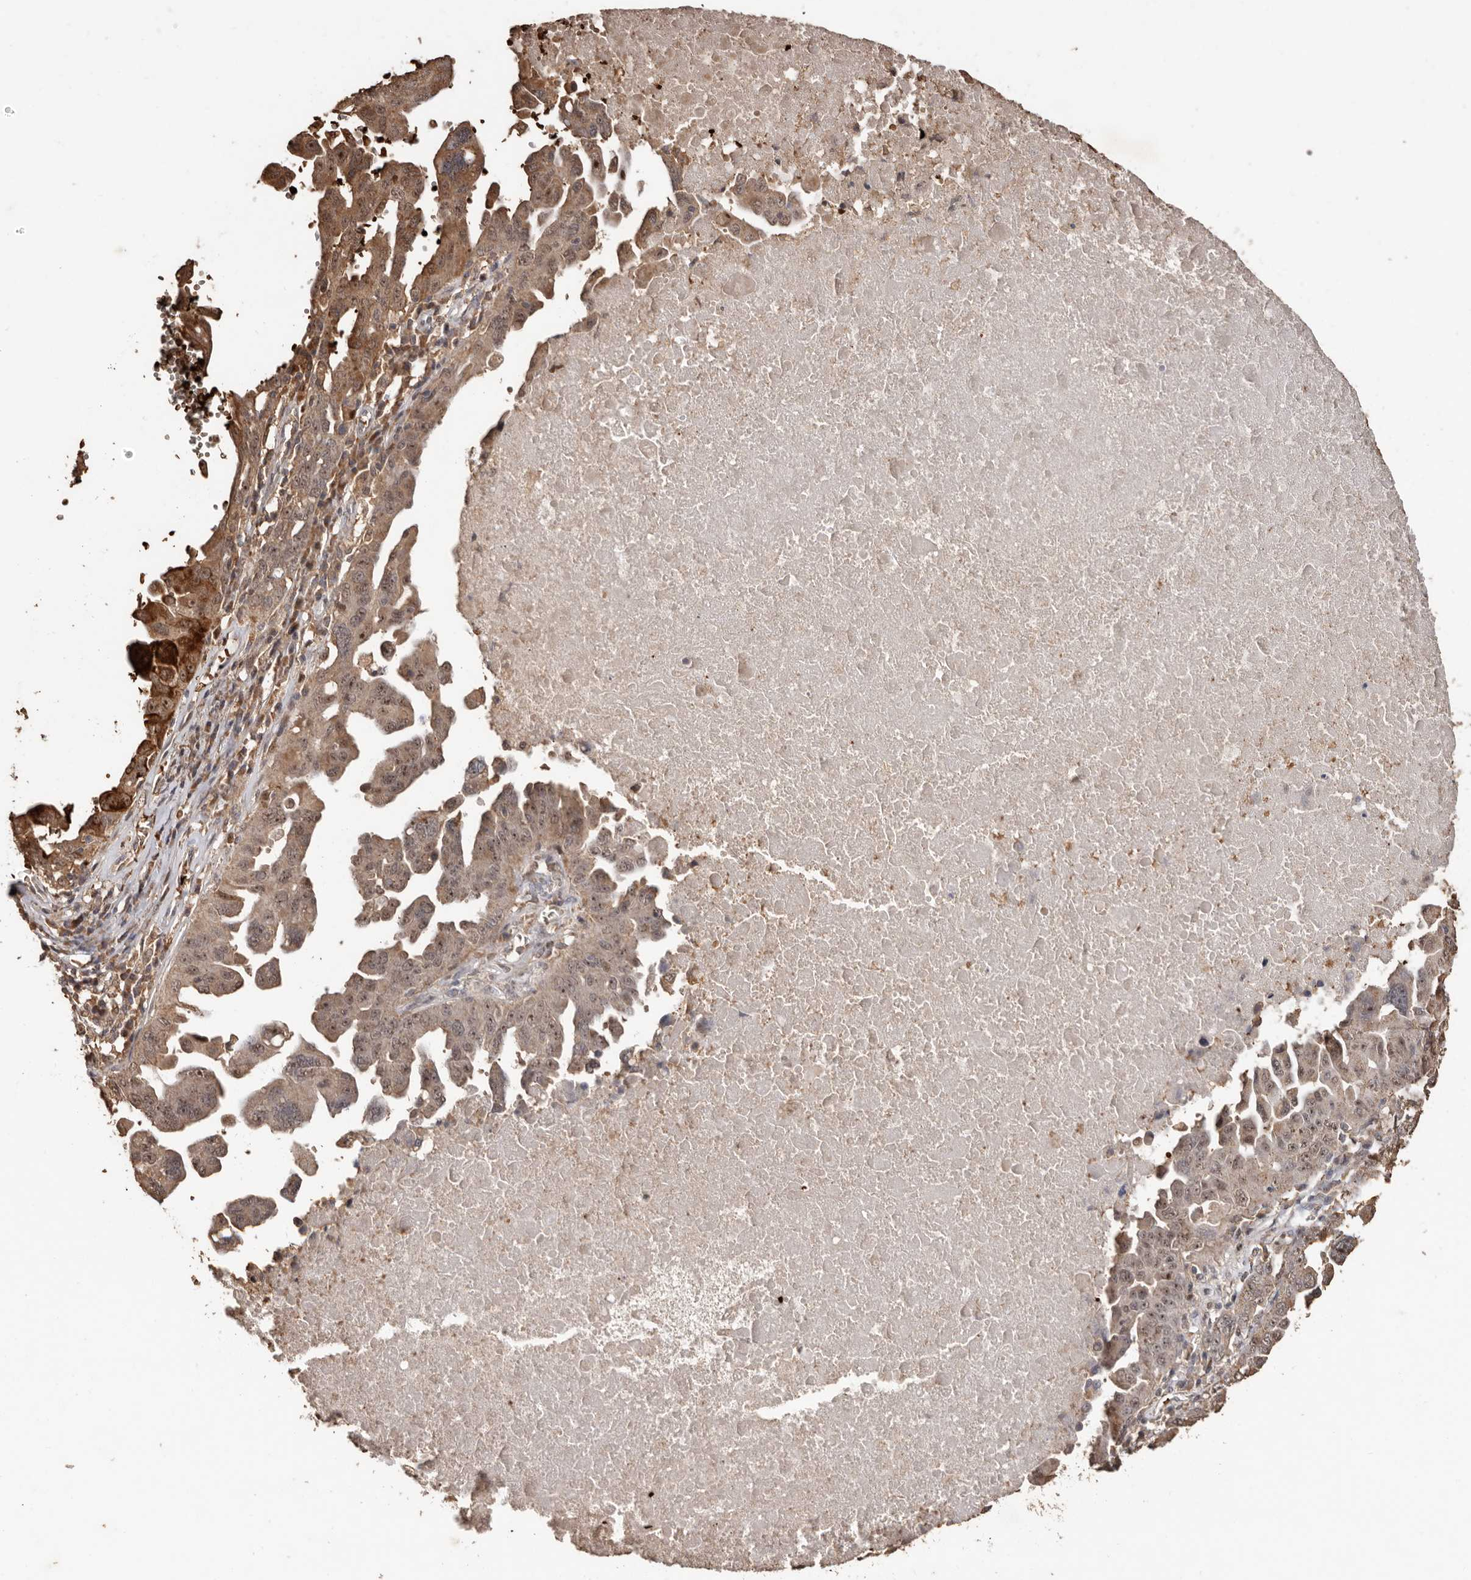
{"staining": {"intensity": "strong", "quantity": "25%-75%", "location": "cytoplasmic/membranous,nuclear"}, "tissue": "ovarian cancer", "cell_type": "Tumor cells", "image_type": "cancer", "snomed": [{"axis": "morphology", "description": "Carcinoma, endometroid"}, {"axis": "topography", "description": "Ovary"}], "caption": "There is high levels of strong cytoplasmic/membranous and nuclear expression in tumor cells of ovarian cancer (endometroid carcinoma), as demonstrated by immunohistochemical staining (brown color).", "gene": "GRAMD2A", "patient": {"sex": "female", "age": 62}}